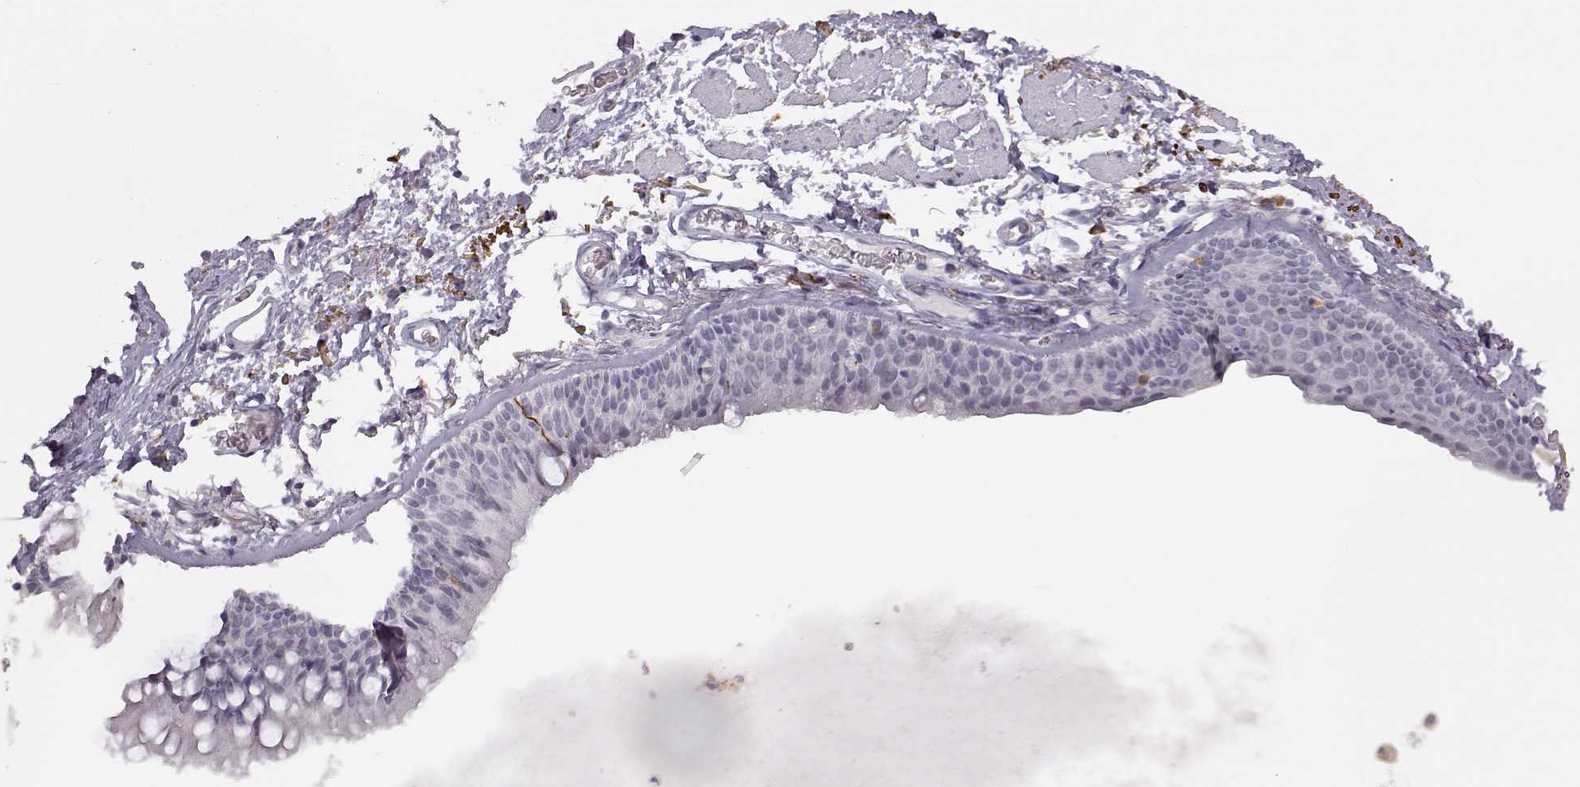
{"staining": {"intensity": "negative", "quantity": "none", "location": "none"}, "tissue": "soft tissue", "cell_type": "Fibroblasts", "image_type": "normal", "snomed": [{"axis": "morphology", "description": "Normal tissue, NOS"}, {"axis": "topography", "description": "Cartilage tissue"}, {"axis": "topography", "description": "Bronchus"}], "caption": "The micrograph demonstrates no staining of fibroblasts in unremarkable soft tissue. The staining was performed using DAB (3,3'-diaminobenzidine) to visualize the protein expression in brown, while the nuclei were stained in blue with hematoxylin (Magnification: 20x).", "gene": "VGF", "patient": {"sex": "female", "age": 79}}